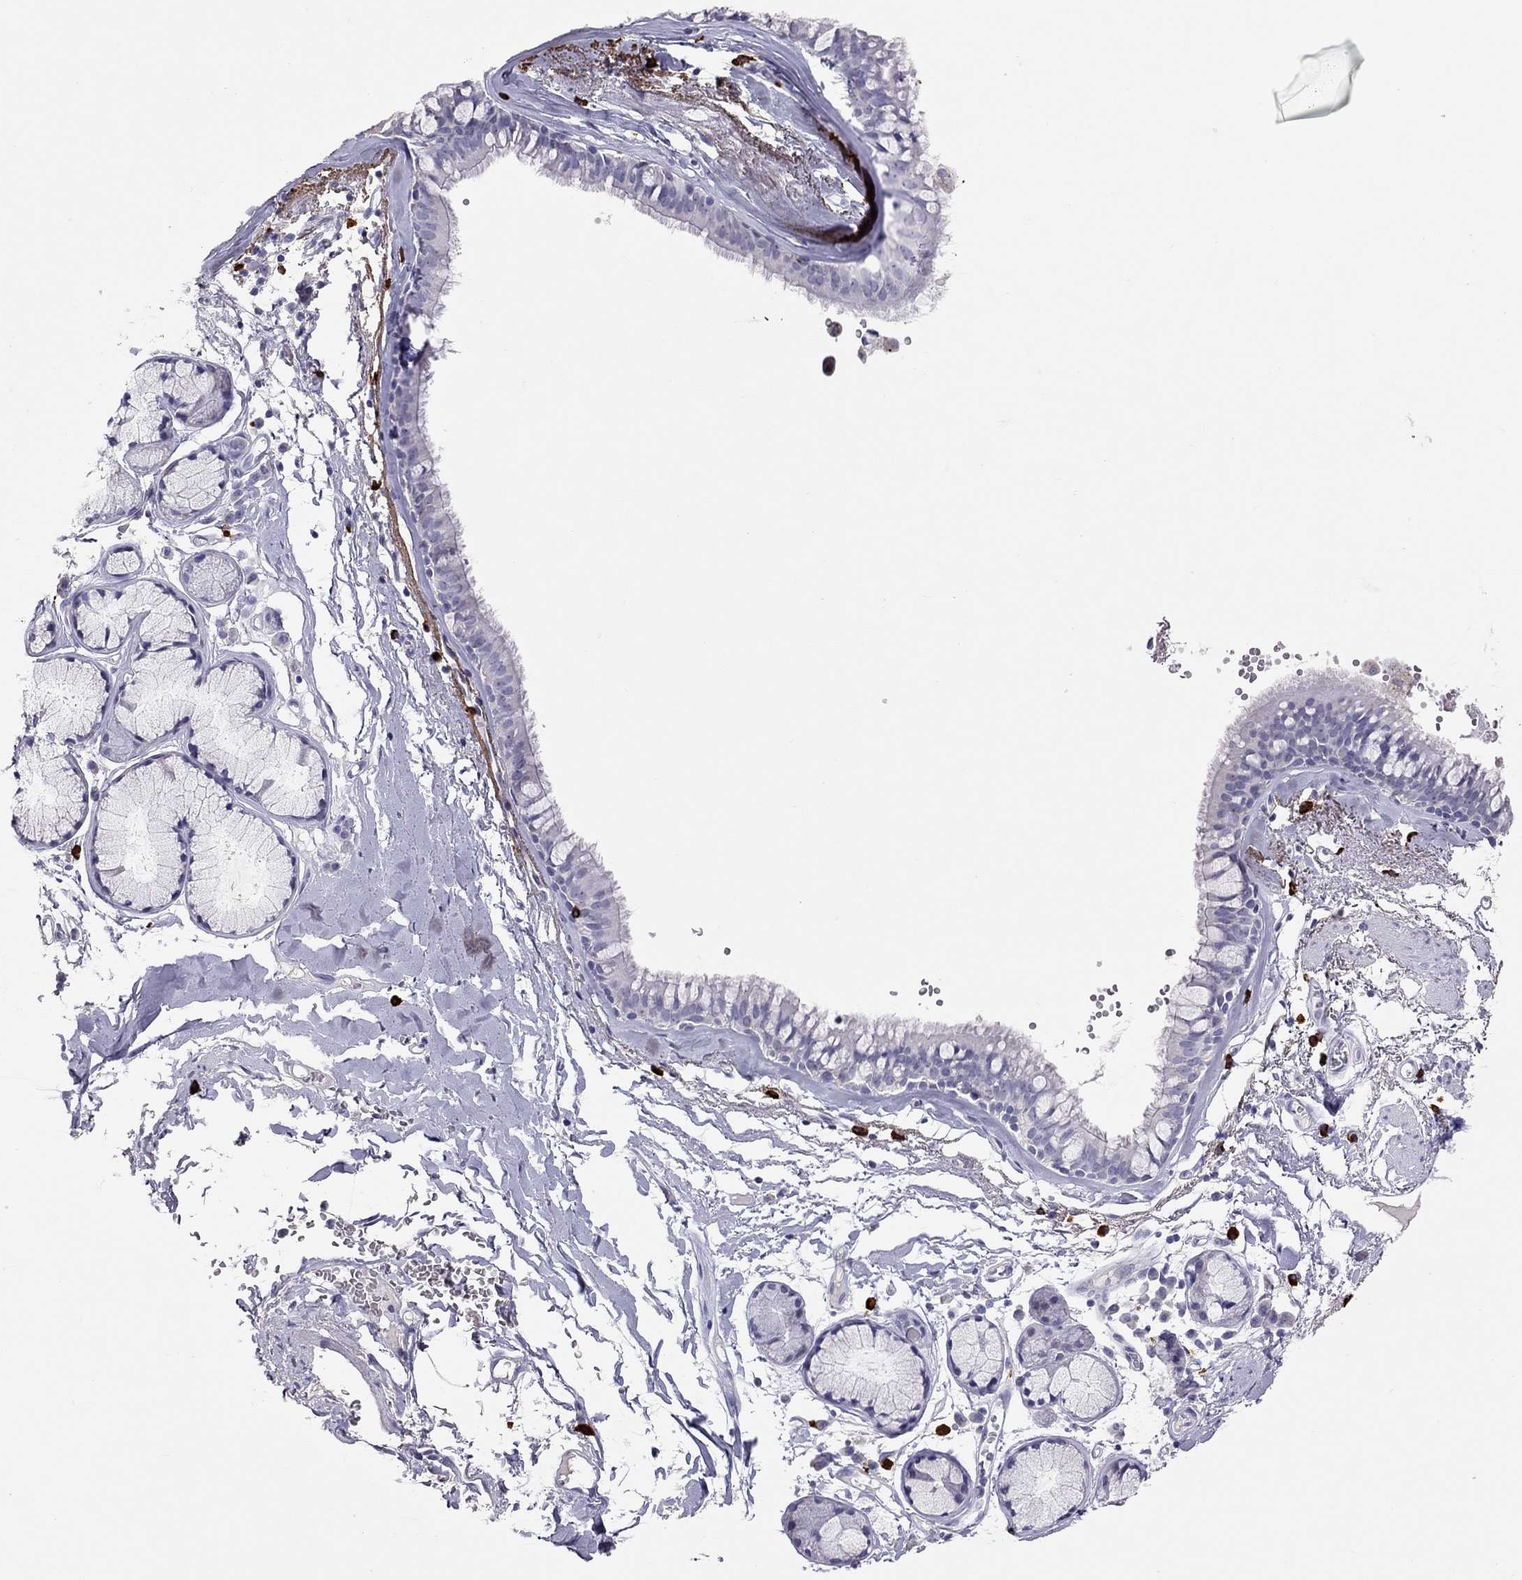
{"staining": {"intensity": "negative", "quantity": "none", "location": "none"}, "tissue": "bronchus", "cell_type": "Respiratory epithelial cells", "image_type": "normal", "snomed": [{"axis": "morphology", "description": "Normal tissue, NOS"}, {"axis": "morphology", "description": "Squamous cell carcinoma, NOS"}, {"axis": "topography", "description": "Cartilage tissue"}, {"axis": "topography", "description": "Bronchus"}], "caption": "Normal bronchus was stained to show a protein in brown. There is no significant expression in respiratory epithelial cells.", "gene": "IL17REL", "patient": {"sex": "male", "age": 72}}